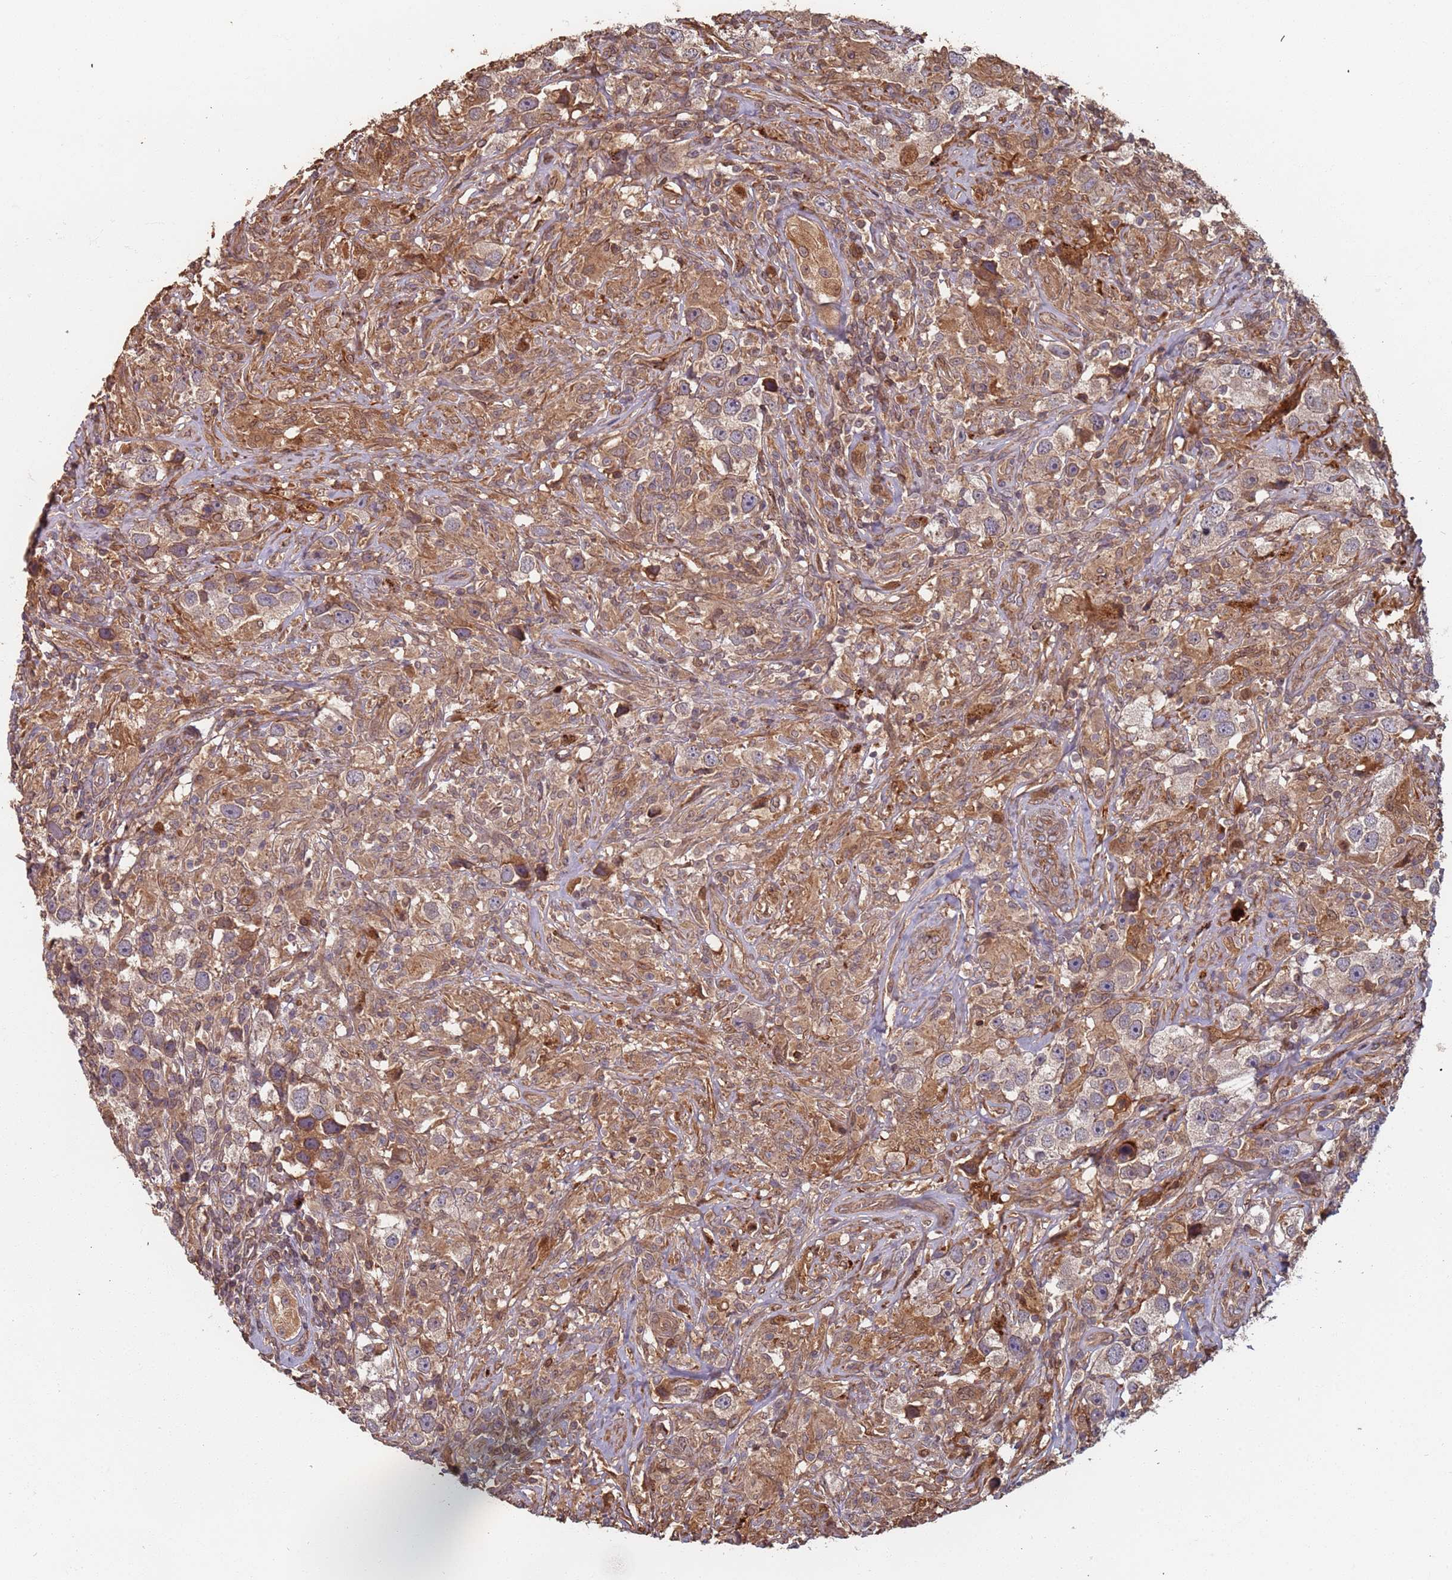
{"staining": {"intensity": "weak", "quantity": "25%-75%", "location": "cytoplasmic/membranous"}, "tissue": "testis cancer", "cell_type": "Tumor cells", "image_type": "cancer", "snomed": [{"axis": "morphology", "description": "Seminoma, NOS"}, {"axis": "topography", "description": "Testis"}], "caption": "Seminoma (testis) stained for a protein (brown) shows weak cytoplasmic/membranous positive positivity in about 25%-75% of tumor cells.", "gene": "SDCCAG8", "patient": {"sex": "male", "age": 49}}